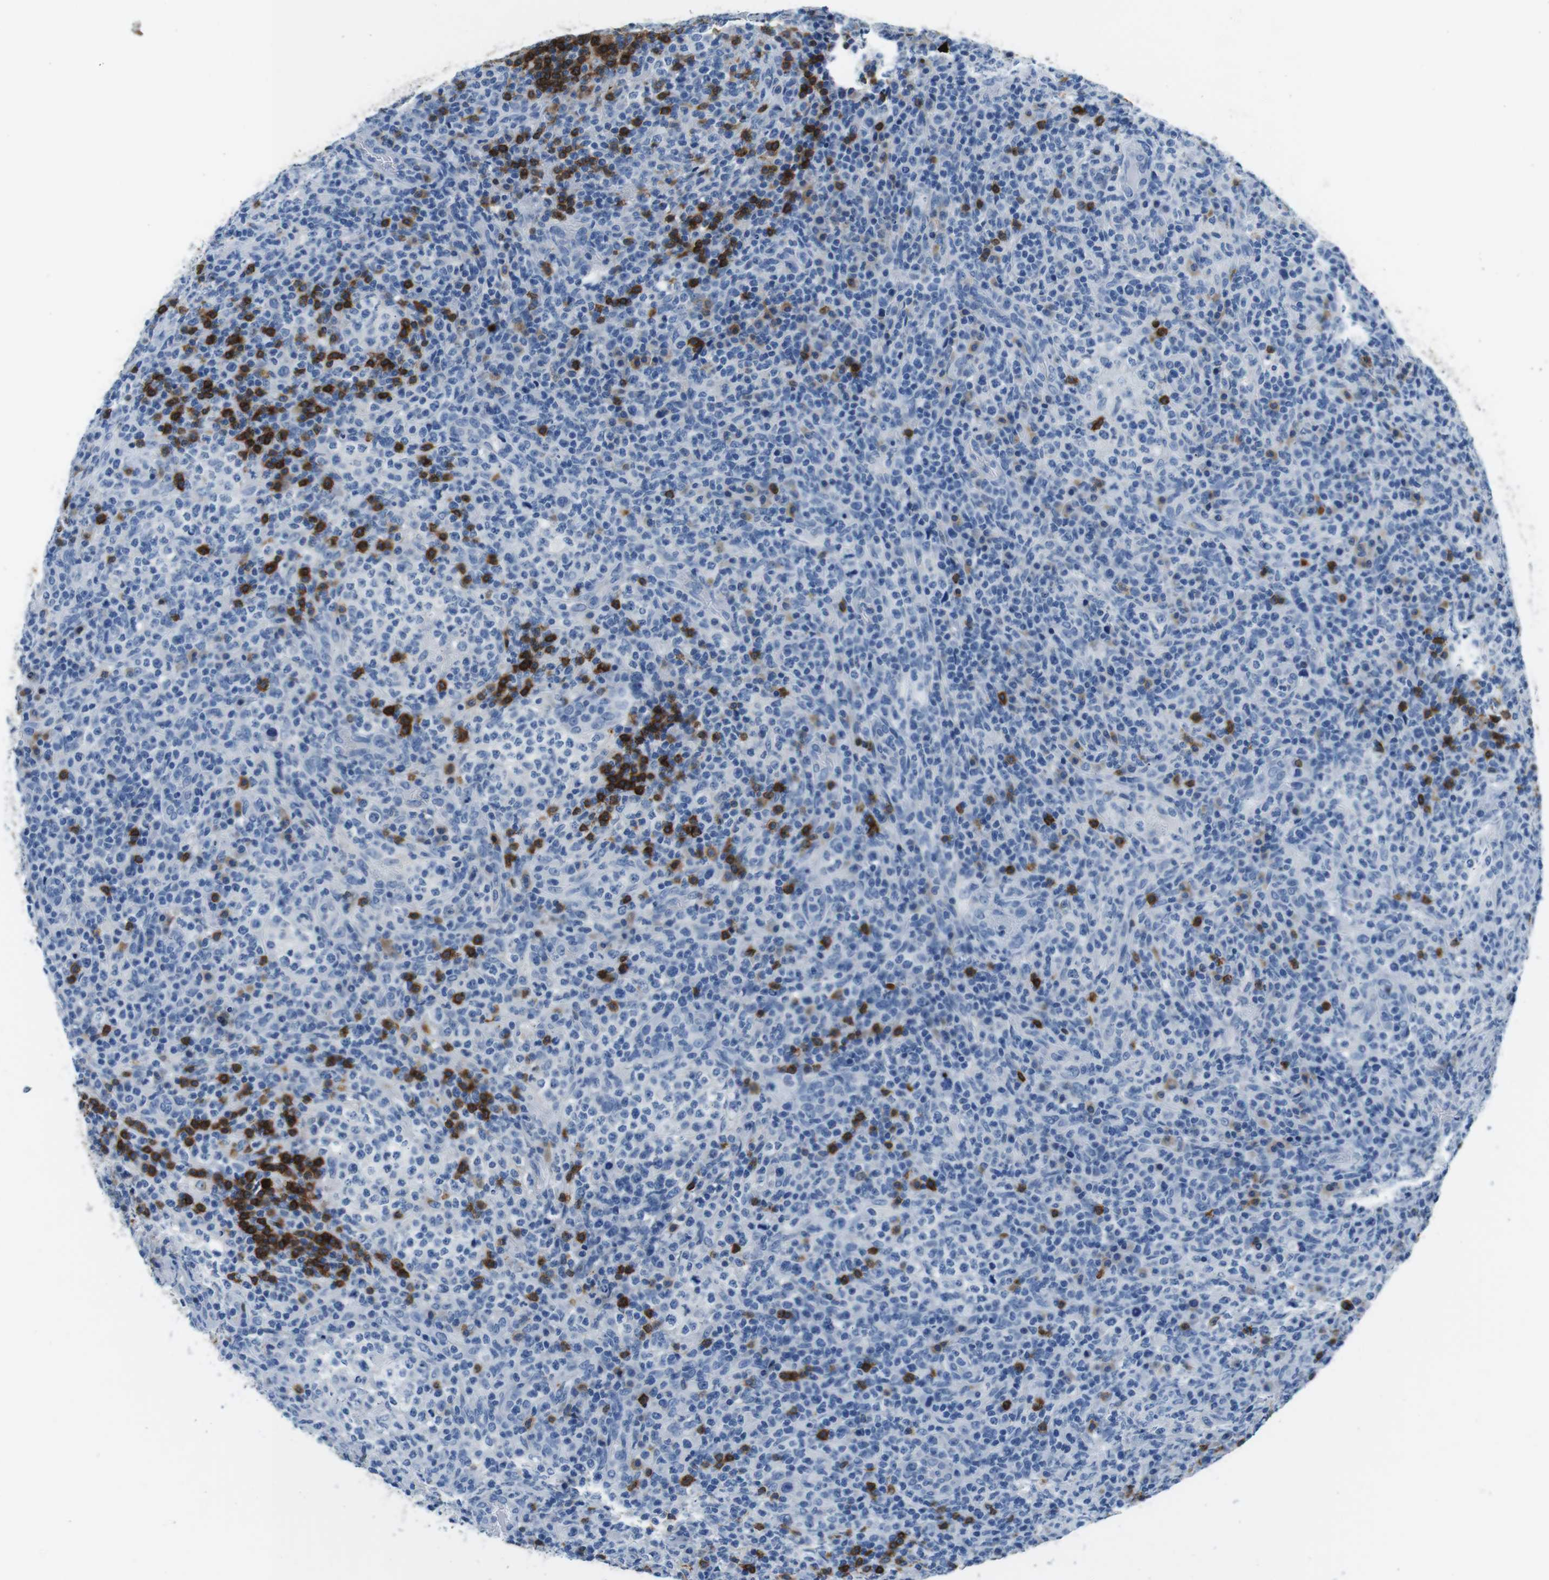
{"staining": {"intensity": "negative", "quantity": "none", "location": "none"}, "tissue": "lymphoma", "cell_type": "Tumor cells", "image_type": "cancer", "snomed": [{"axis": "morphology", "description": "Malignant lymphoma, non-Hodgkin's type, High grade"}, {"axis": "topography", "description": "Lymph node"}], "caption": "The histopathology image exhibits no significant expression in tumor cells of high-grade malignant lymphoma, non-Hodgkin's type.", "gene": "IGHD", "patient": {"sex": "female", "age": 76}}